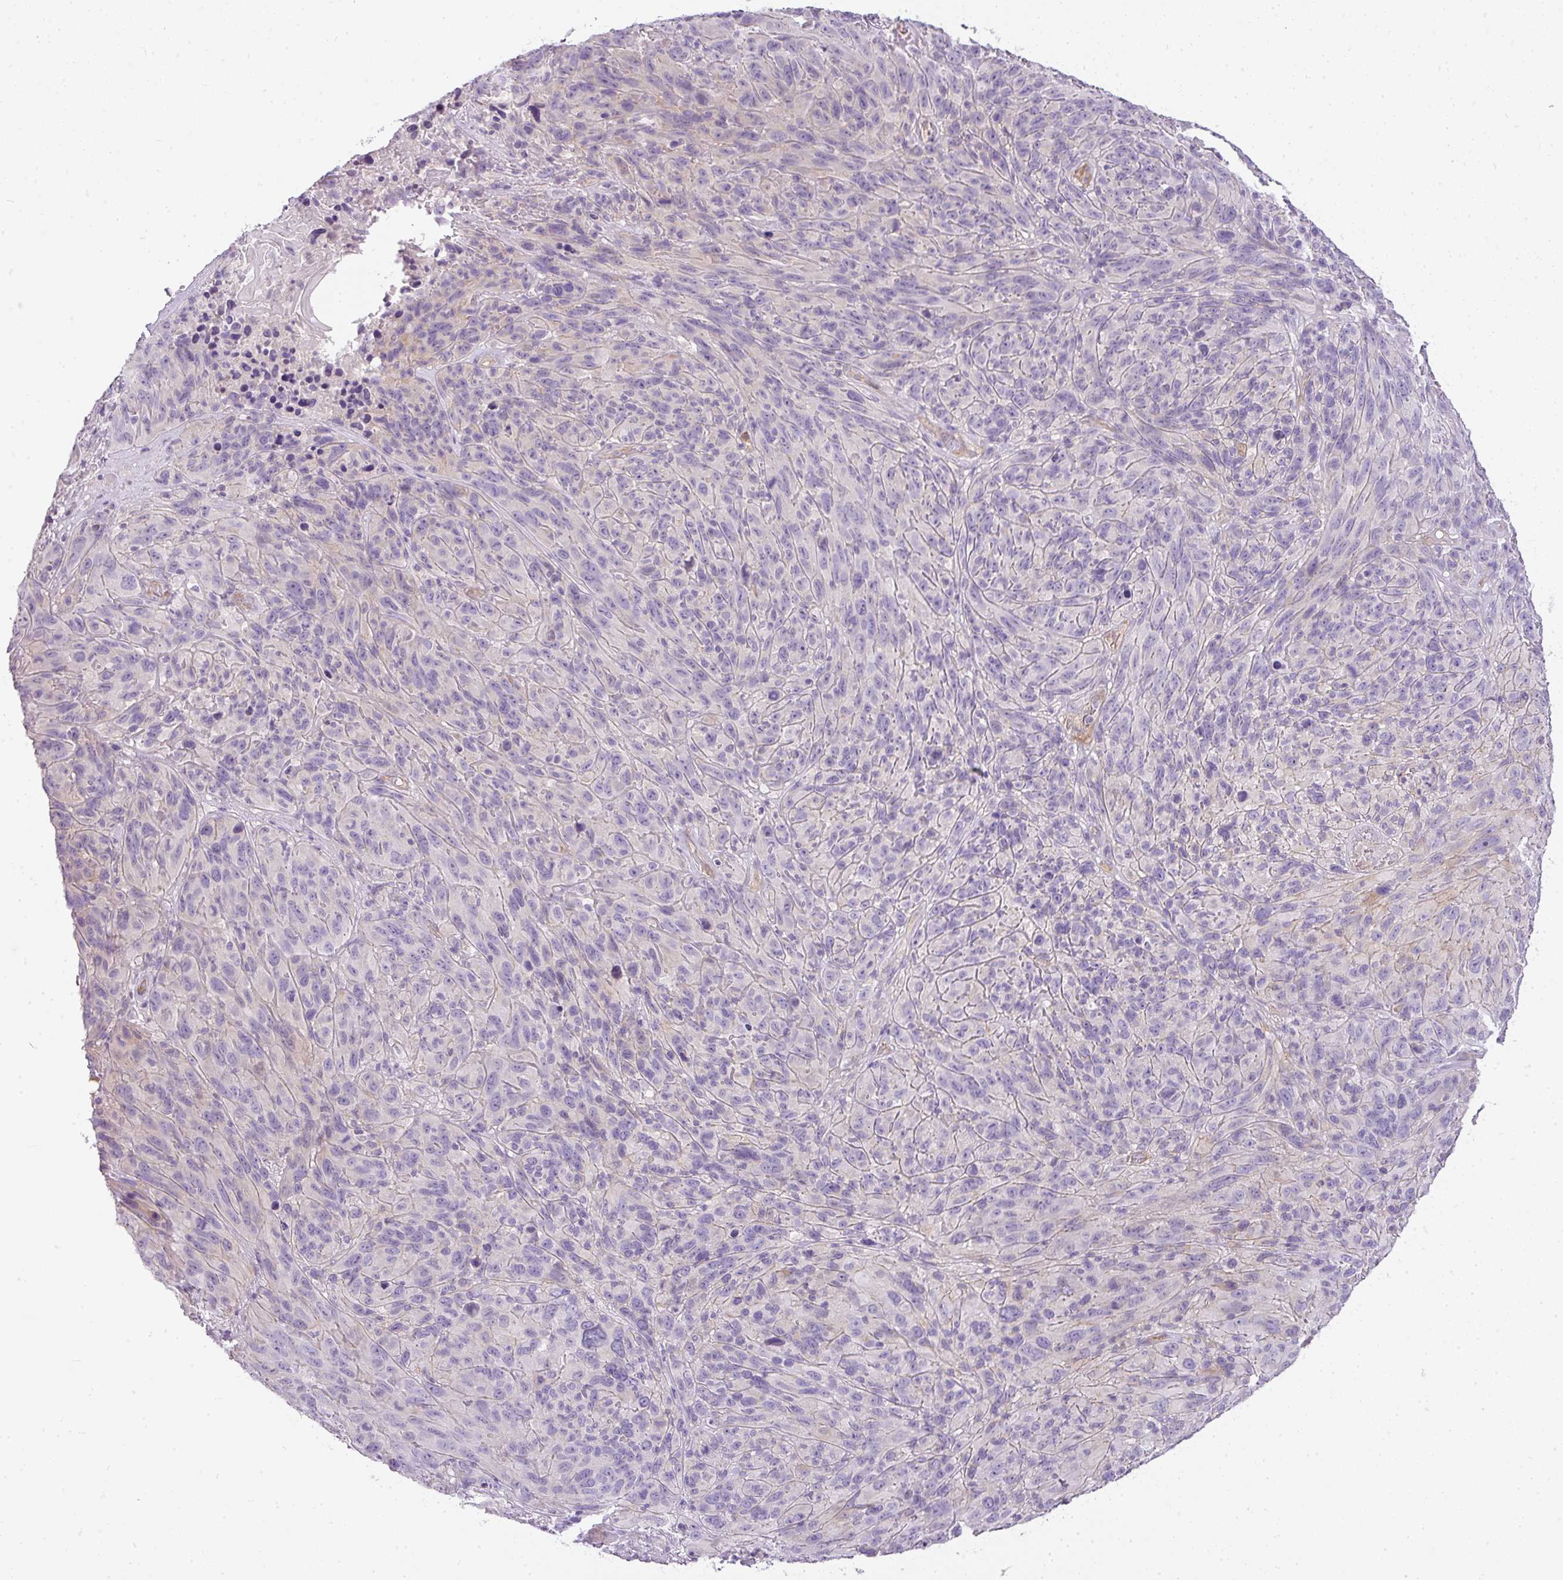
{"staining": {"intensity": "negative", "quantity": "none", "location": "none"}, "tissue": "melanoma", "cell_type": "Tumor cells", "image_type": "cancer", "snomed": [{"axis": "morphology", "description": "Malignant melanoma, NOS"}, {"axis": "topography", "description": "Skin of head"}], "caption": "Tumor cells show no significant expression in malignant melanoma. (Immunohistochemistry (ihc), brightfield microscopy, high magnification).", "gene": "RAX2", "patient": {"sex": "male", "age": 96}}